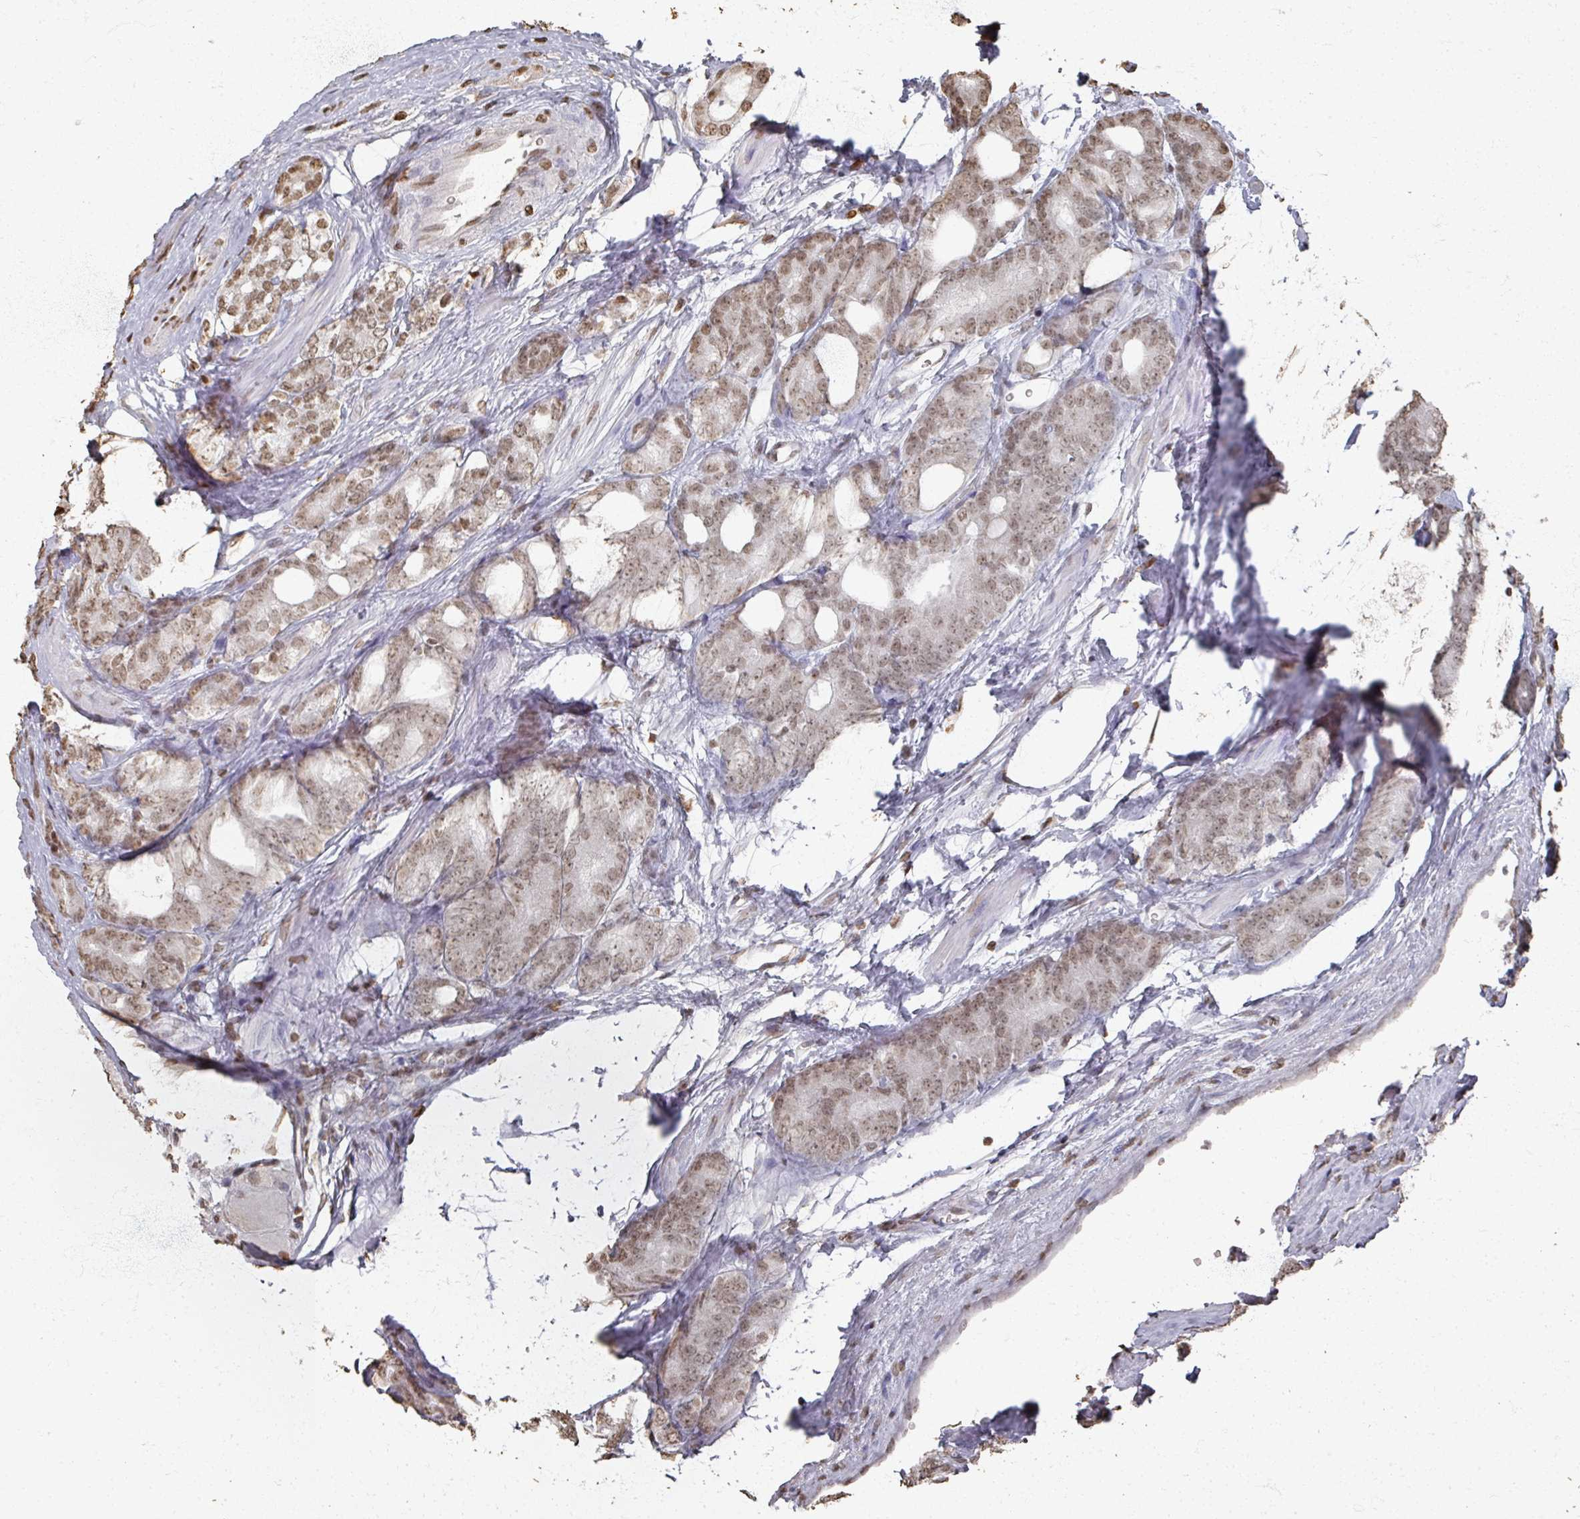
{"staining": {"intensity": "weak", "quantity": ">75%", "location": "nuclear"}, "tissue": "prostate cancer", "cell_type": "Tumor cells", "image_type": "cancer", "snomed": [{"axis": "morphology", "description": "Adenocarcinoma, High grade"}, {"axis": "topography", "description": "Prostate"}], "caption": "High-power microscopy captured an immunohistochemistry histopathology image of prostate adenocarcinoma (high-grade), revealing weak nuclear expression in approximately >75% of tumor cells.", "gene": "DCUN1D5", "patient": {"sex": "male", "age": 62}}